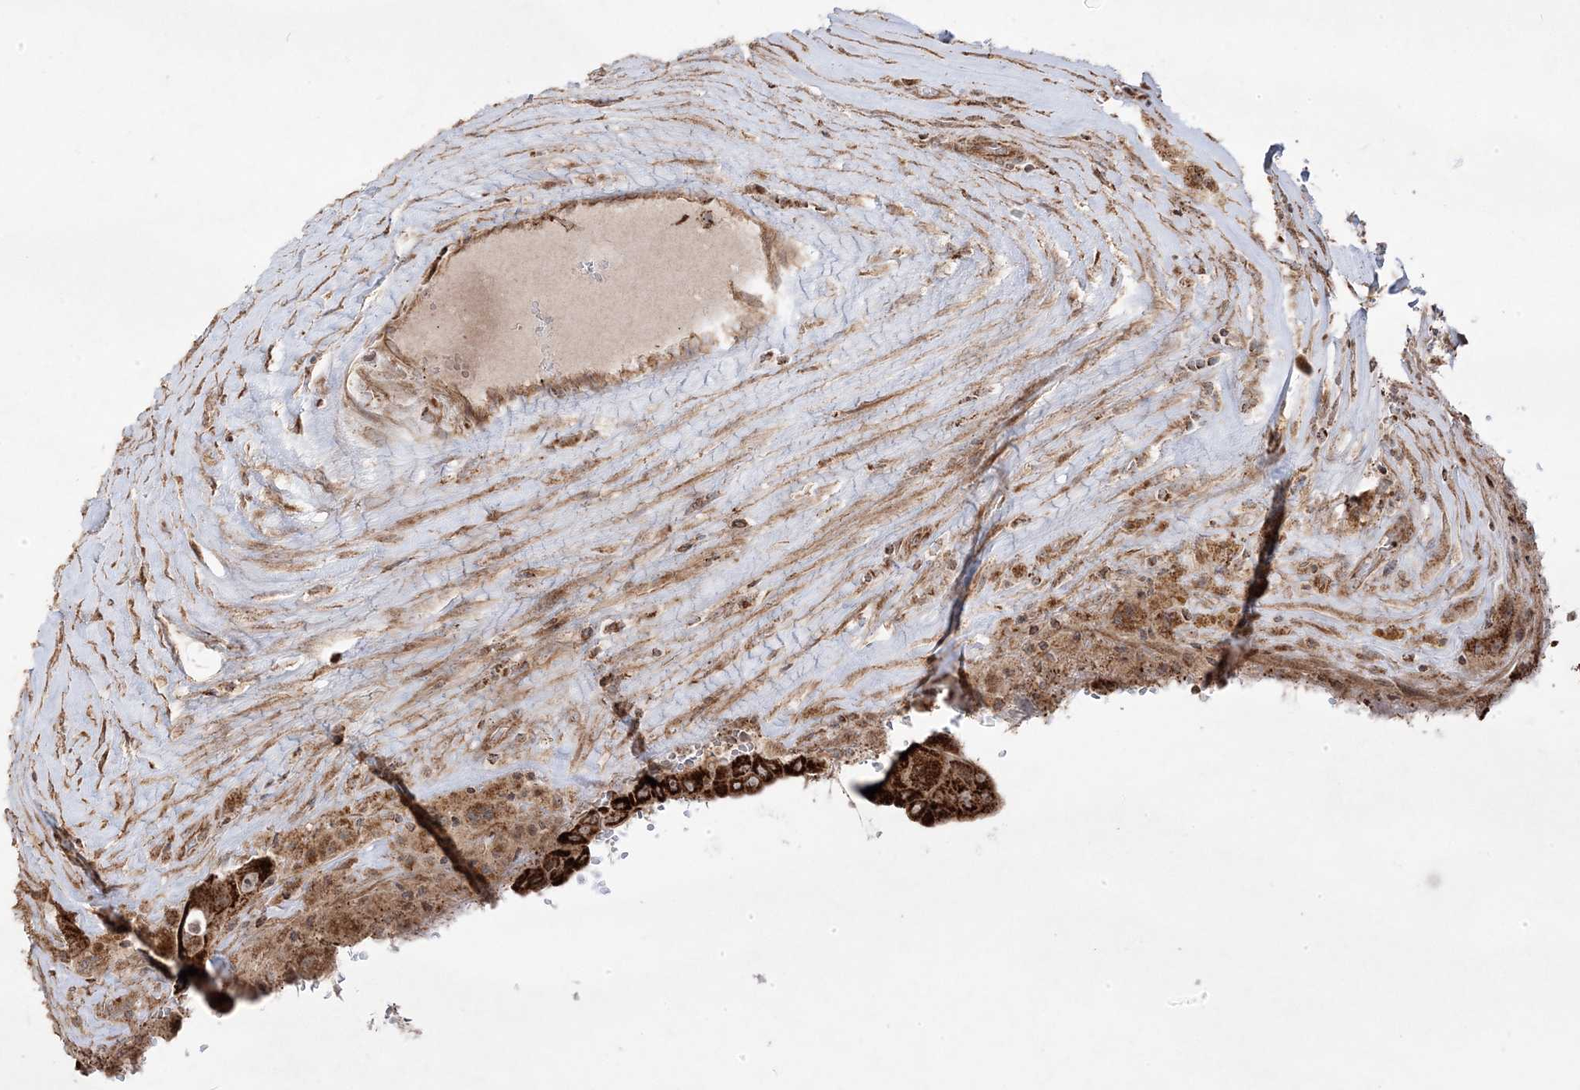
{"staining": {"intensity": "strong", "quantity": ">75%", "location": "cytoplasmic/membranous"}, "tissue": "thyroid cancer", "cell_type": "Tumor cells", "image_type": "cancer", "snomed": [{"axis": "morphology", "description": "Papillary adenocarcinoma, NOS"}, {"axis": "topography", "description": "Thyroid gland"}], "caption": "Immunohistochemical staining of human thyroid cancer shows high levels of strong cytoplasmic/membranous protein staining in approximately >75% of tumor cells. The staining is performed using DAB brown chromogen to label protein expression. The nuclei are counter-stained blue using hematoxylin.", "gene": "CLUAP1", "patient": {"sex": "male", "age": 77}}